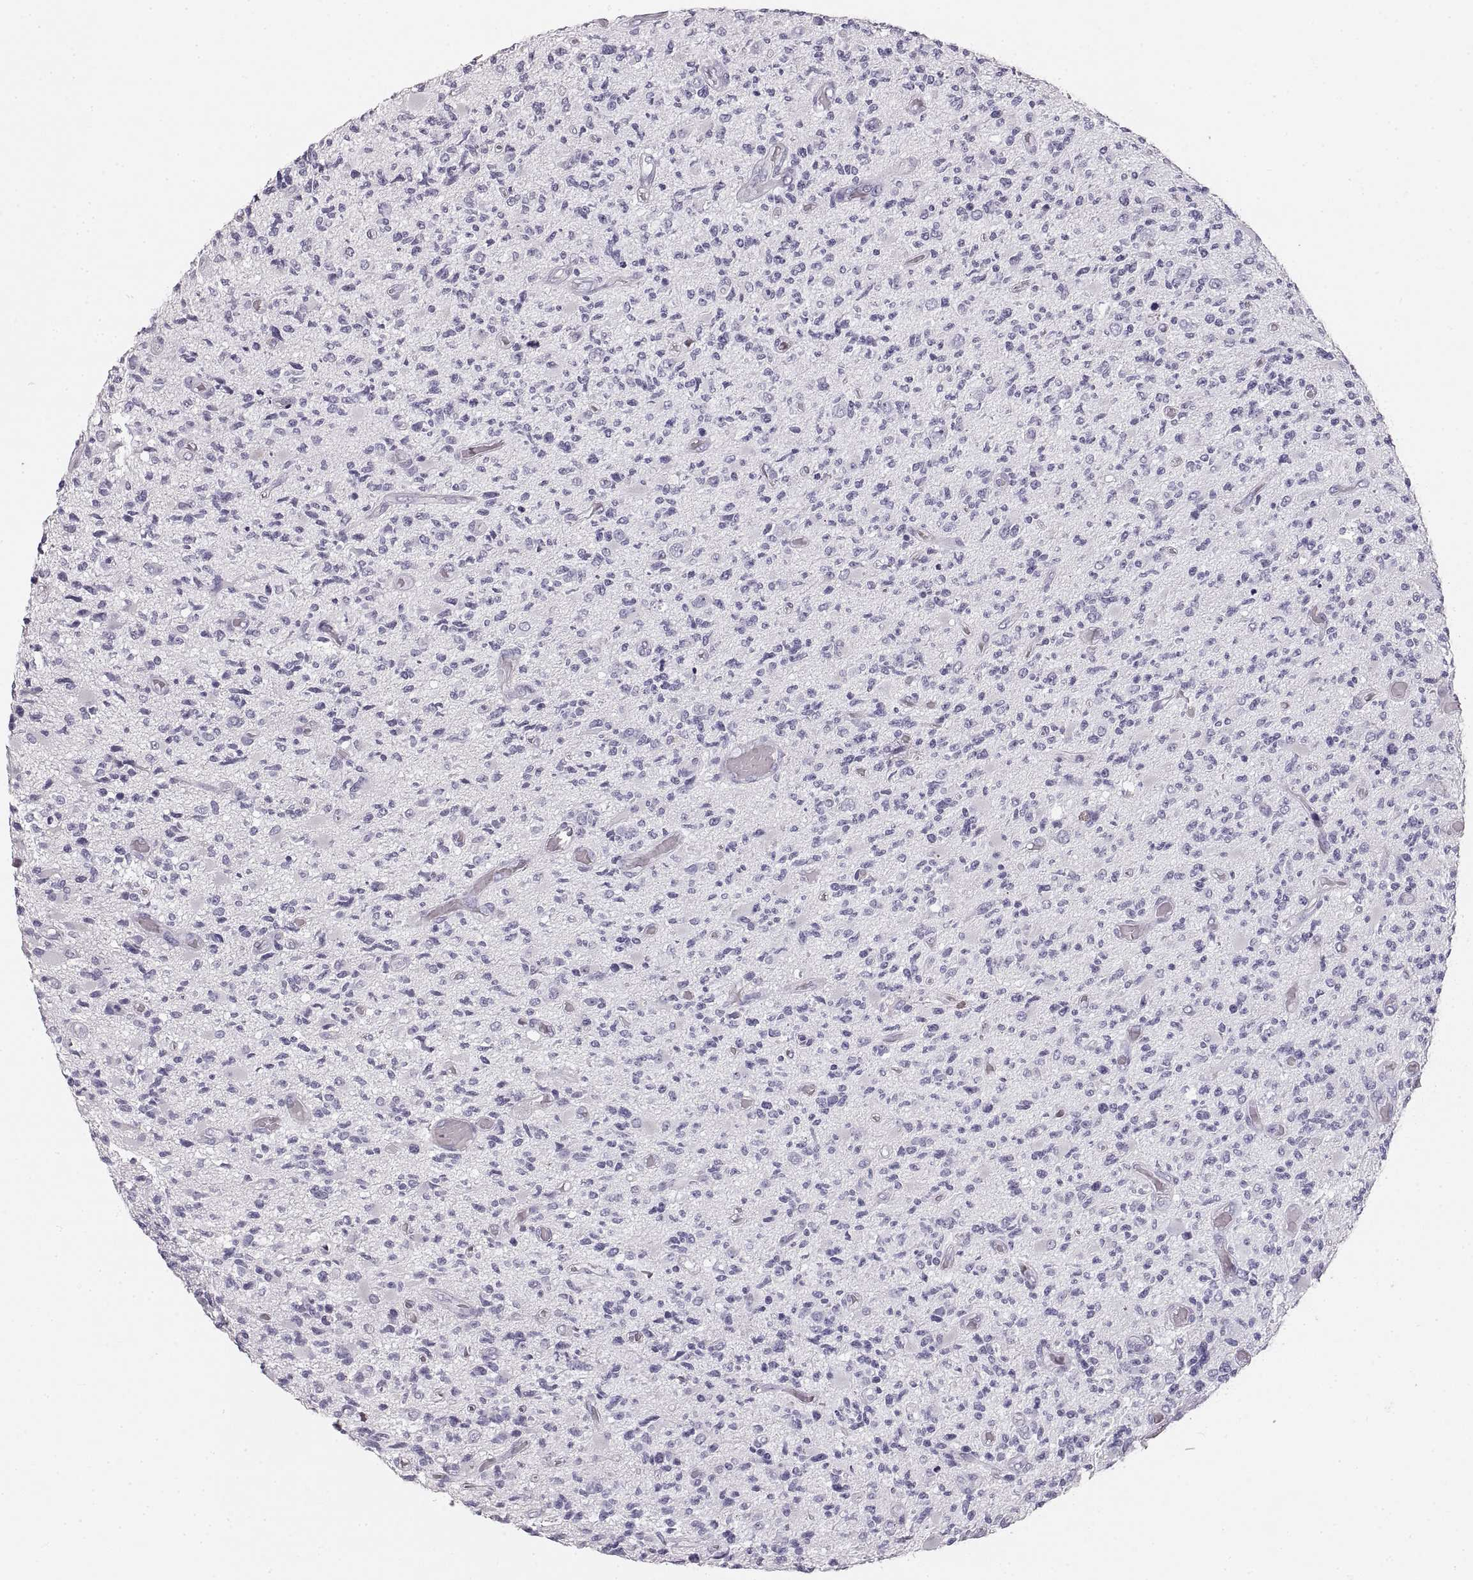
{"staining": {"intensity": "negative", "quantity": "none", "location": "none"}, "tissue": "glioma", "cell_type": "Tumor cells", "image_type": "cancer", "snomed": [{"axis": "morphology", "description": "Glioma, malignant, High grade"}, {"axis": "topography", "description": "Brain"}], "caption": "DAB immunohistochemical staining of human glioma exhibits no significant positivity in tumor cells.", "gene": "CRYAA", "patient": {"sex": "female", "age": 63}}